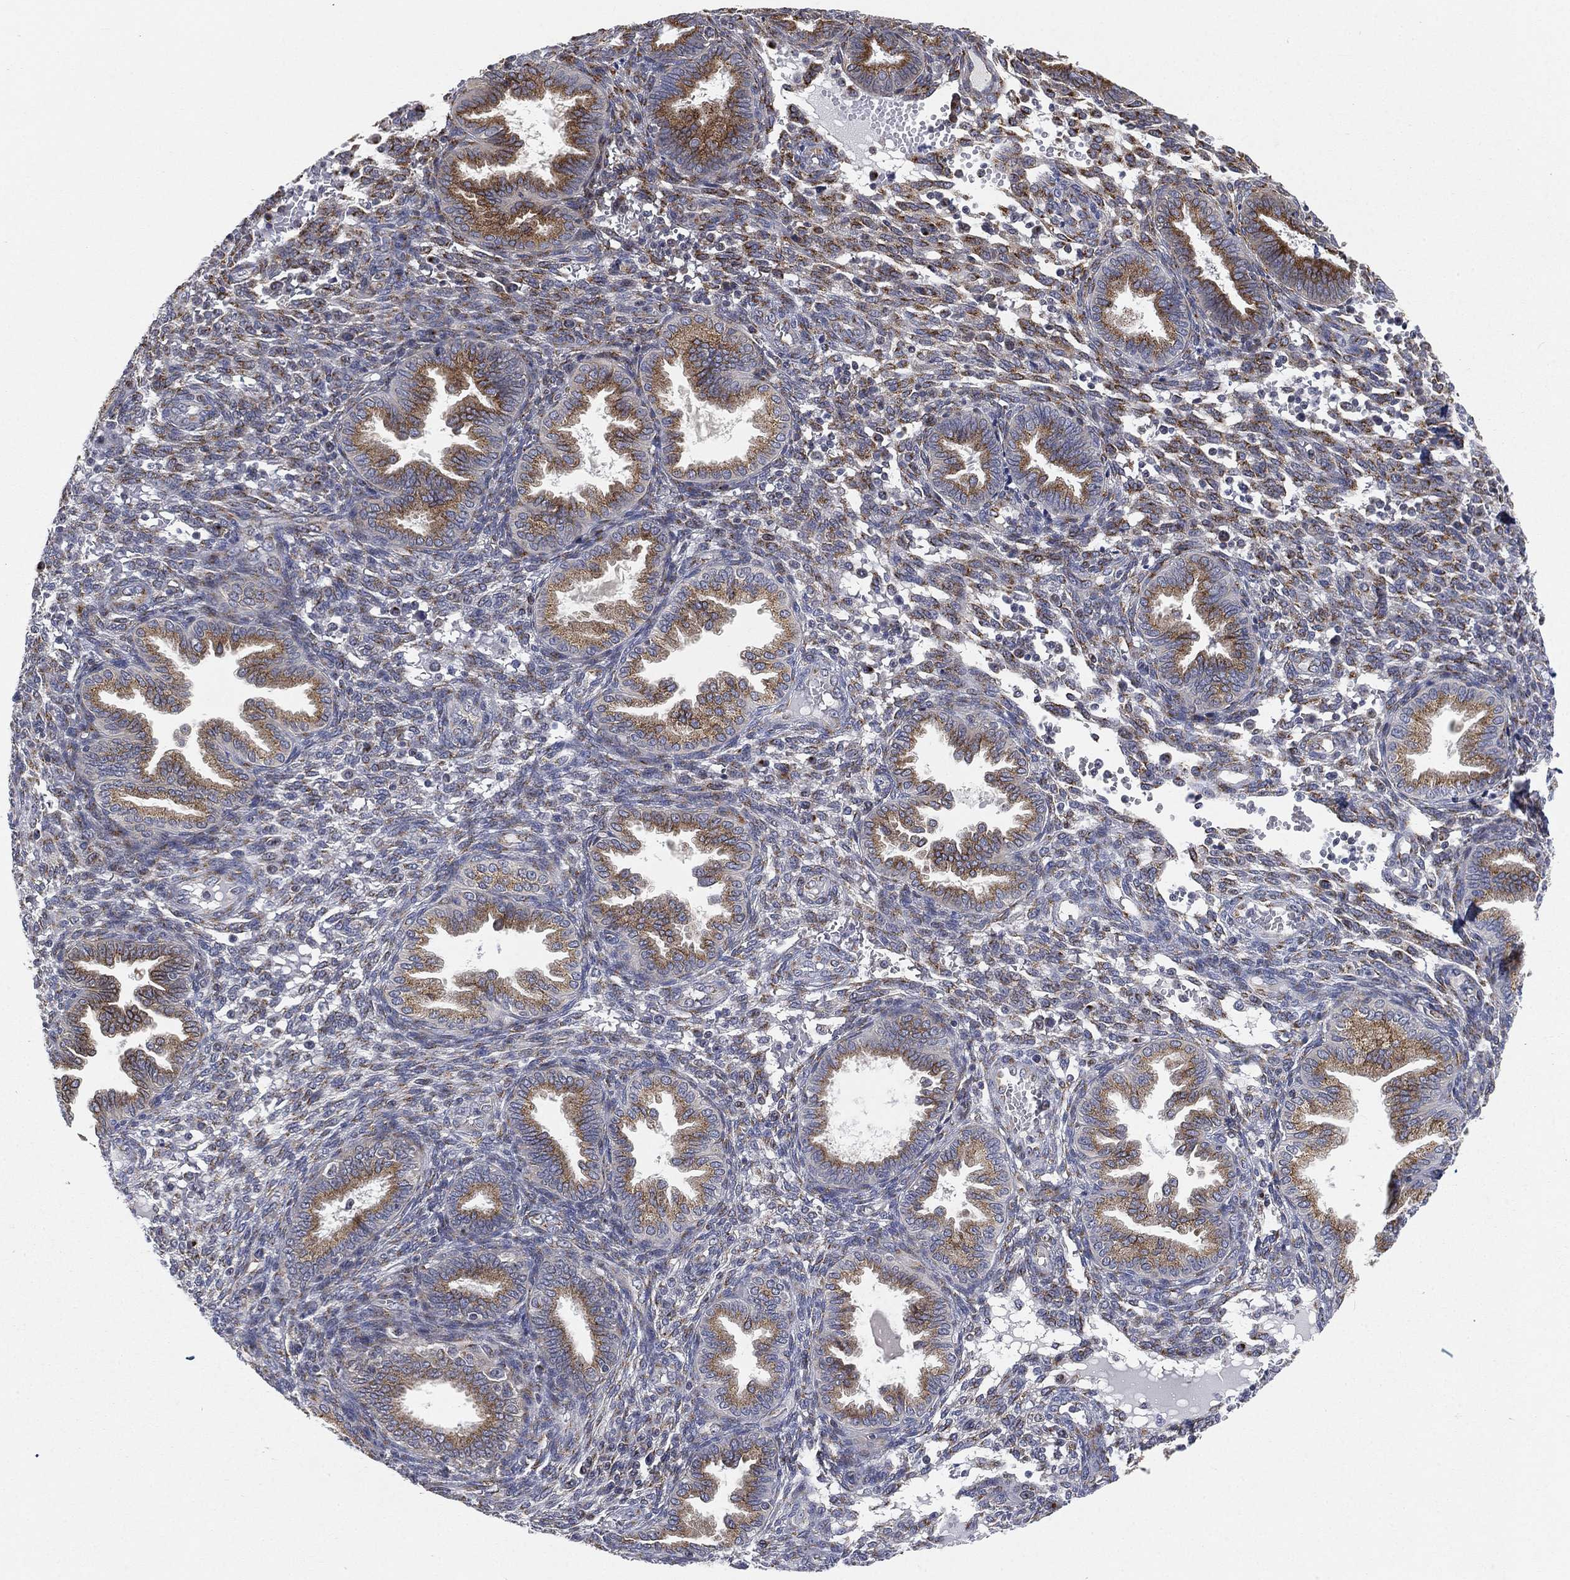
{"staining": {"intensity": "moderate", "quantity": "<25%", "location": "cytoplasmic/membranous"}, "tissue": "endometrium", "cell_type": "Cells in endometrial stroma", "image_type": "normal", "snomed": [{"axis": "morphology", "description": "Normal tissue, NOS"}, {"axis": "topography", "description": "Endometrium"}], "caption": "DAB (3,3'-diaminobenzidine) immunohistochemical staining of normal endometrium reveals moderate cytoplasmic/membranous protein positivity in about <25% of cells in endometrial stroma. The protein of interest is stained brown, and the nuclei are stained in blue (DAB IHC with brightfield microscopy, high magnification).", "gene": "TICAM1", "patient": {"sex": "female", "age": 42}}